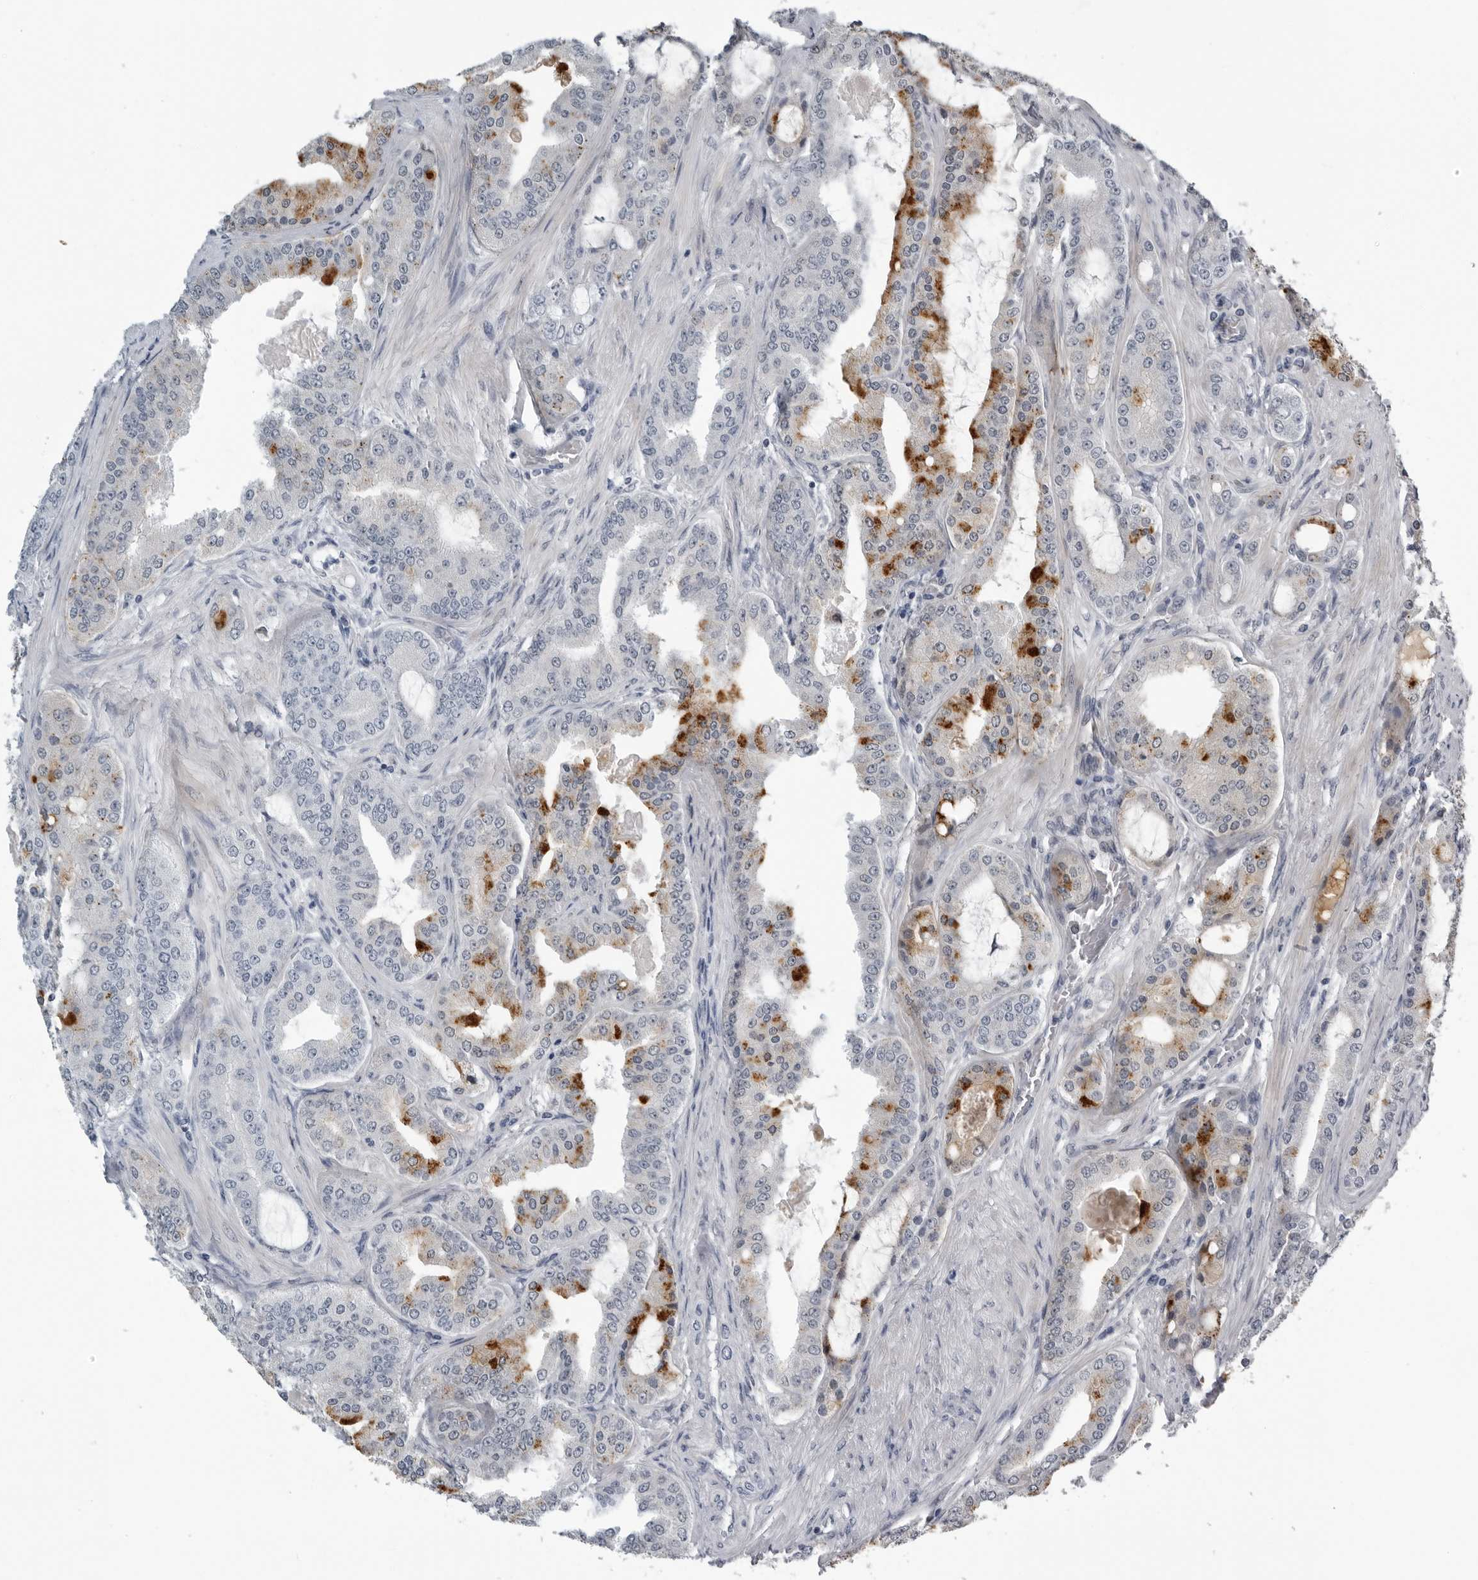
{"staining": {"intensity": "moderate", "quantity": "25%-75%", "location": "cytoplasmic/membranous"}, "tissue": "prostate cancer", "cell_type": "Tumor cells", "image_type": "cancer", "snomed": [{"axis": "morphology", "description": "Adenocarcinoma, High grade"}, {"axis": "topography", "description": "Prostate"}], "caption": "Moderate cytoplasmic/membranous staining is appreciated in about 25%-75% of tumor cells in prostate cancer. (brown staining indicates protein expression, while blue staining denotes nuclei).", "gene": "PRRX2", "patient": {"sex": "male", "age": 60}}